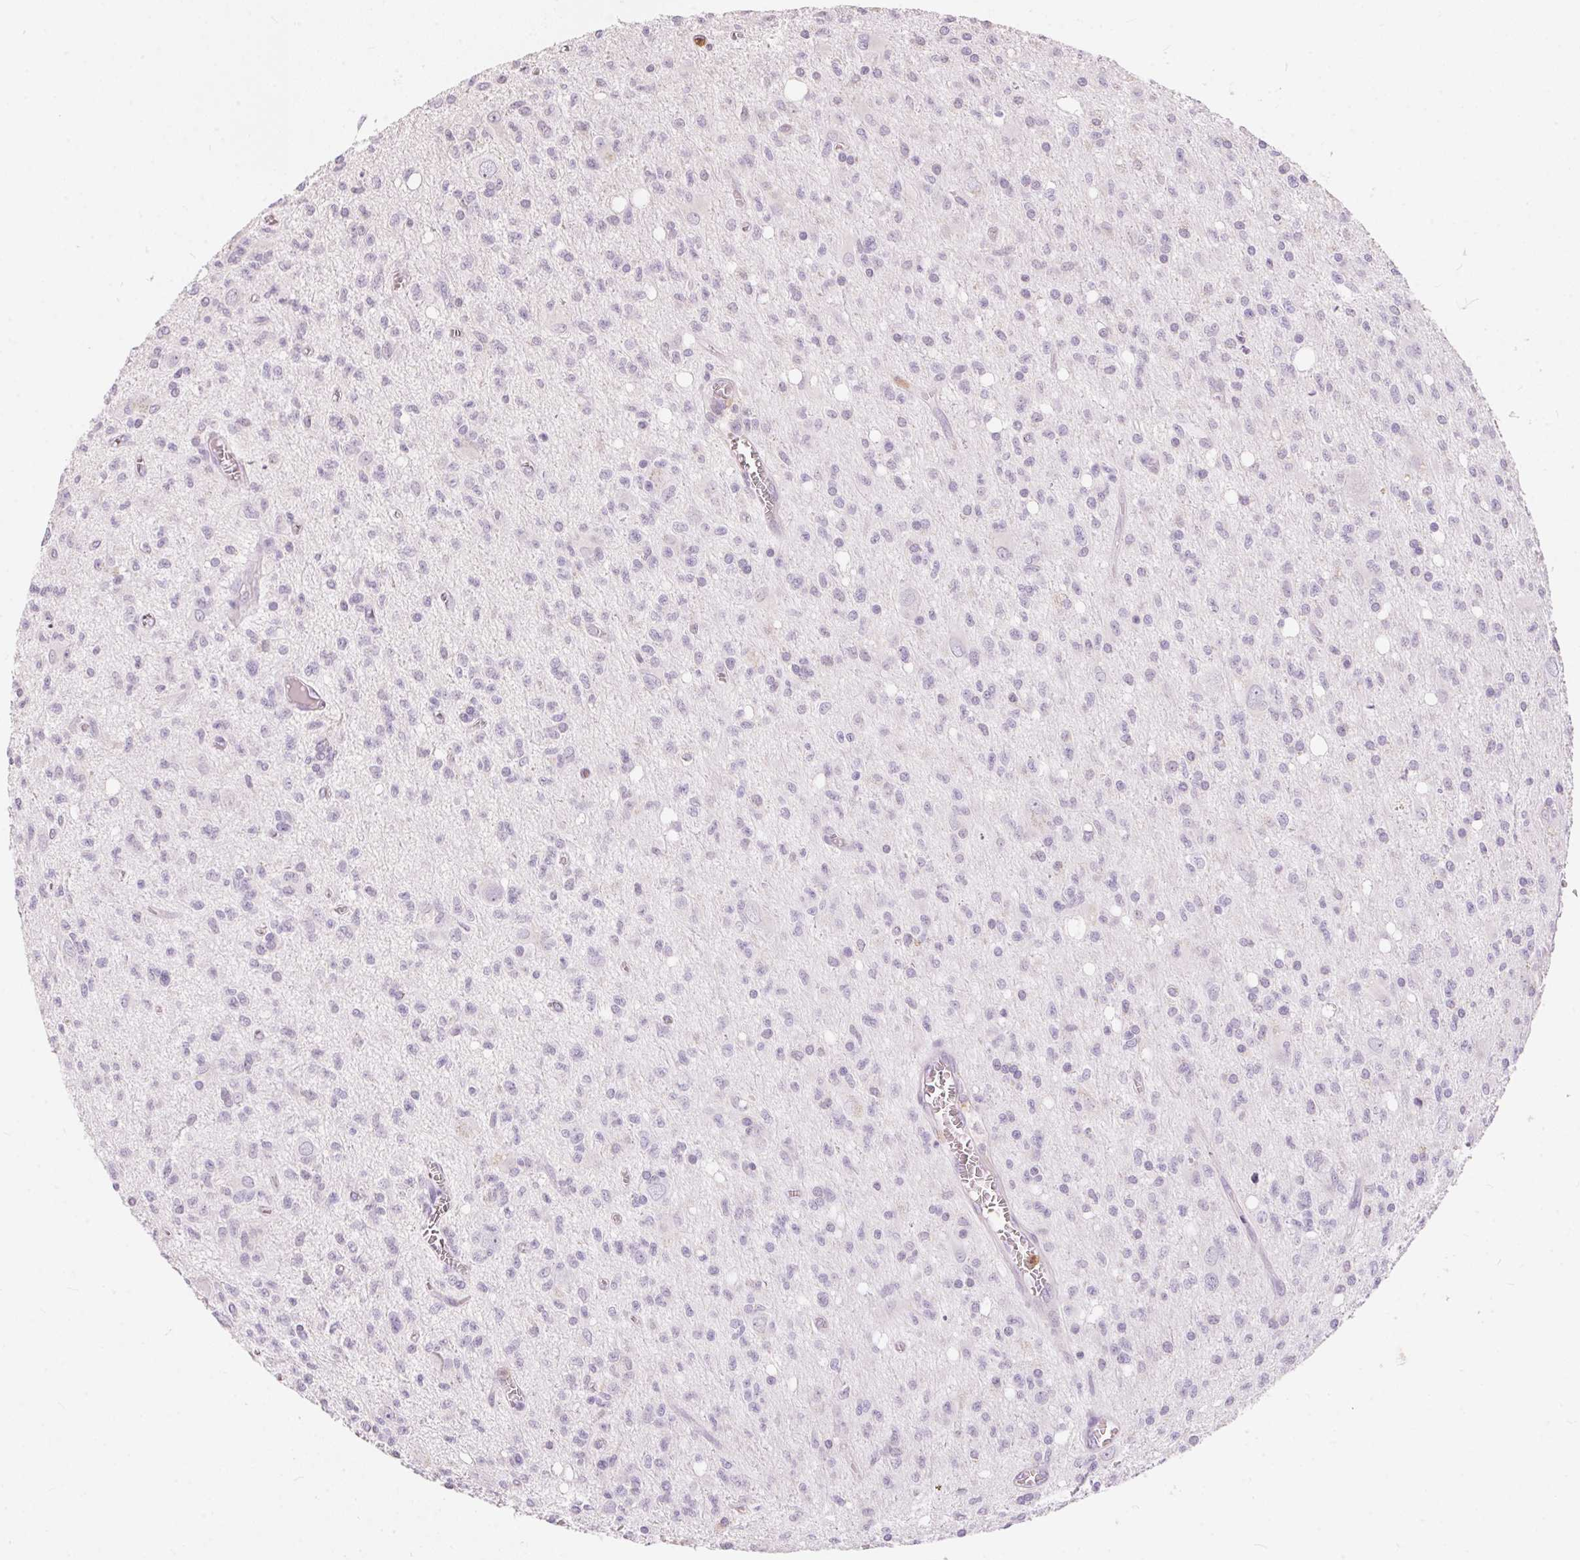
{"staining": {"intensity": "negative", "quantity": "none", "location": "none"}, "tissue": "glioma", "cell_type": "Tumor cells", "image_type": "cancer", "snomed": [{"axis": "morphology", "description": "Glioma, malignant, Low grade"}, {"axis": "topography", "description": "Brain"}], "caption": "Image shows no protein positivity in tumor cells of glioma tissue.", "gene": "SERPINB1", "patient": {"sex": "male", "age": 64}}